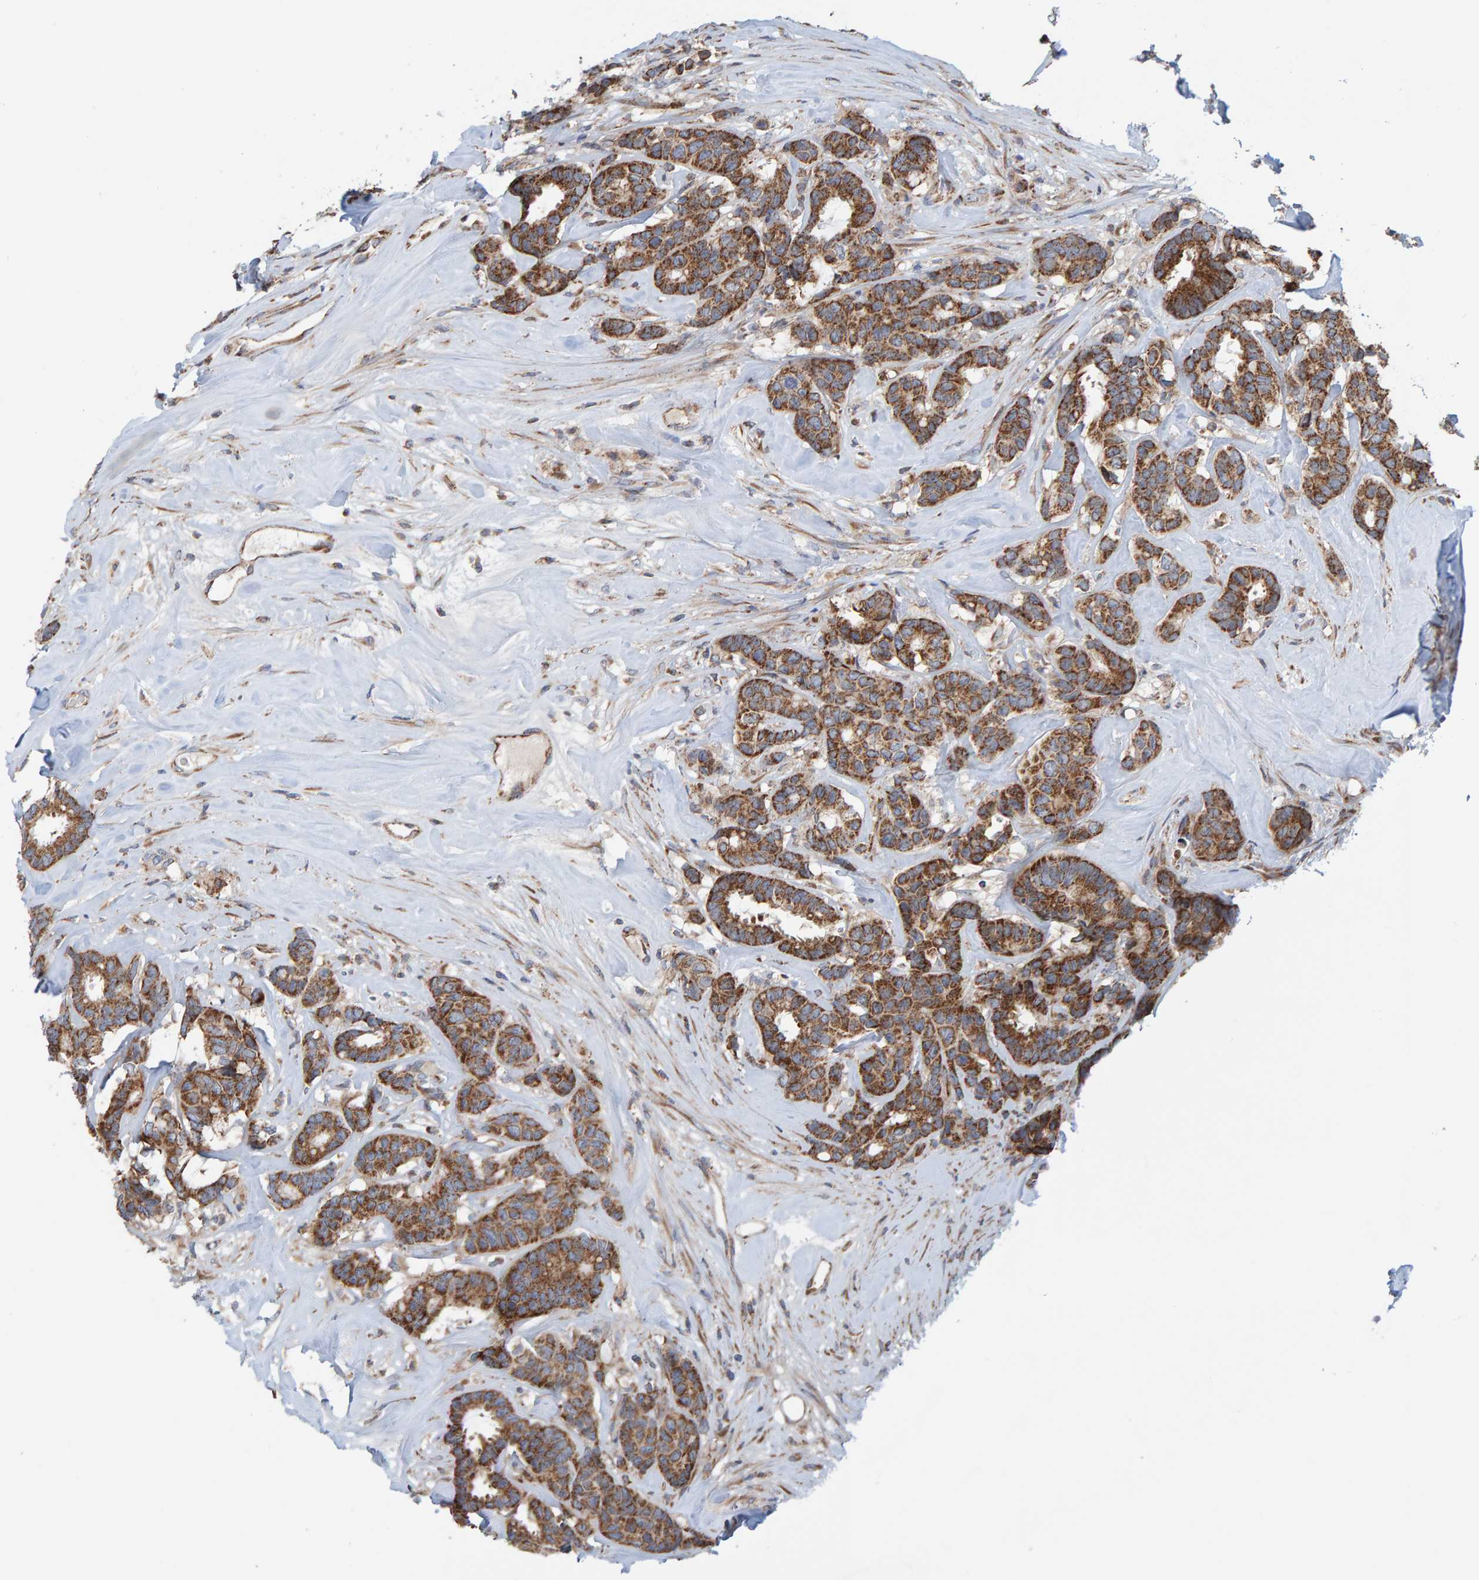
{"staining": {"intensity": "strong", "quantity": ">75%", "location": "cytoplasmic/membranous"}, "tissue": "breast cancer", "cell_type": "Tumor cells", "image_type": "cancer", "snomed": [{"axis": "morphology", "description": "Duct carcinoma"}, {"axis": "topography", "description": "Breast"}], "caption": "Tumor cells demonstrate high levels of strong cytoplasmic/membranous staining in approximately >75% of cells in breast cancer (intraductal carcinoma).", "gene": "MRPL45", "patient": {"sex": "female", "age": 87}}